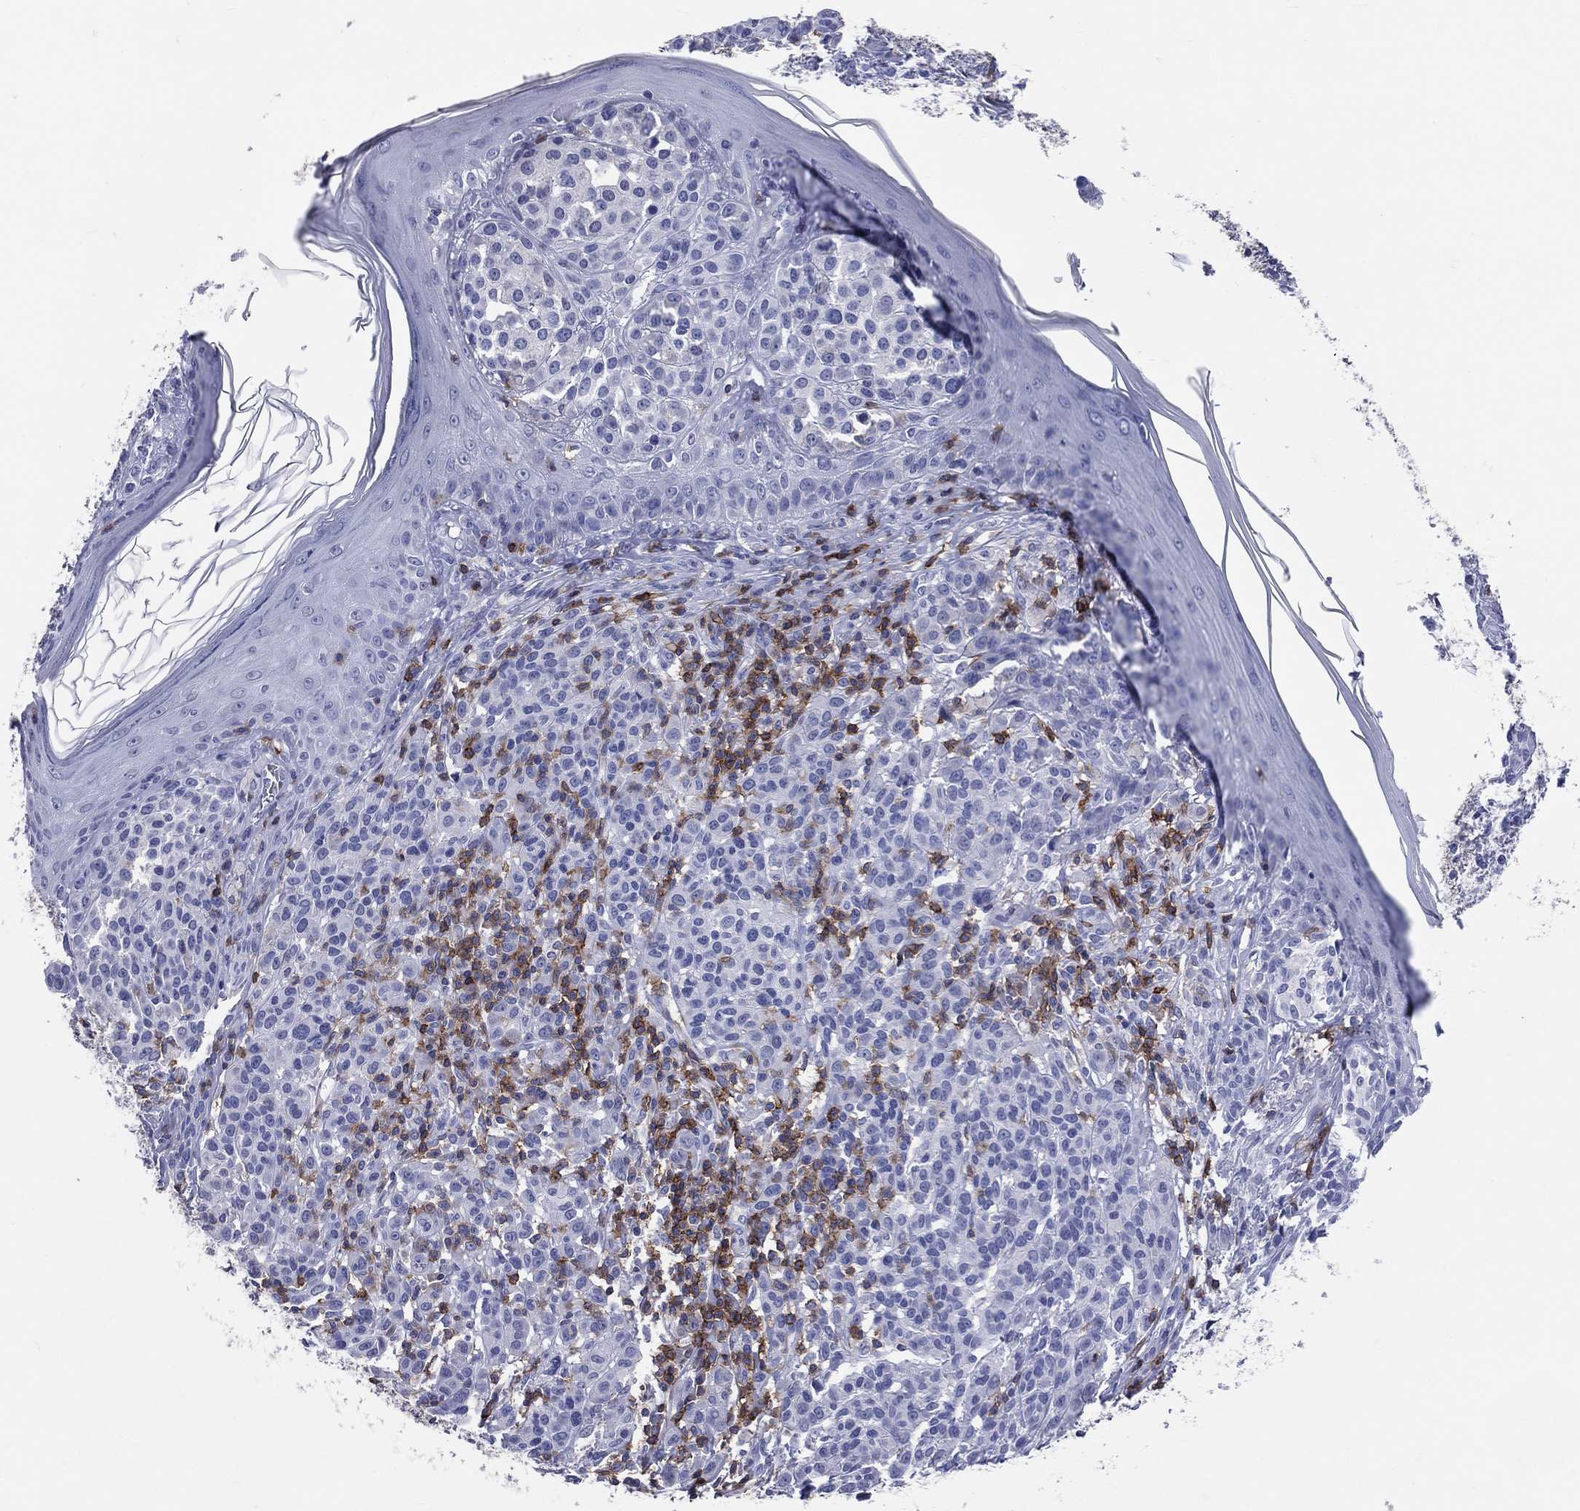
{"staining": {"intensity": "negative", "quantity": "none", "location": "none"}, "tissue": "melanoma", "cell_type": "Tumor cells", "image_type": "cancer", "snomed": [{"axis": "morphology", "description": "Malignant melanoma, NOS"}, {"axis": "topography", "description": "Skin"}], "caption": "High magnification brightfield microscopy of malignant melanoma stained with DAB (brown) and counterstained with hematoxylin (blue): tumor cells show no significant positivity.", "gene": "LAT", "patient": {"sex": "male", "age": 79}}